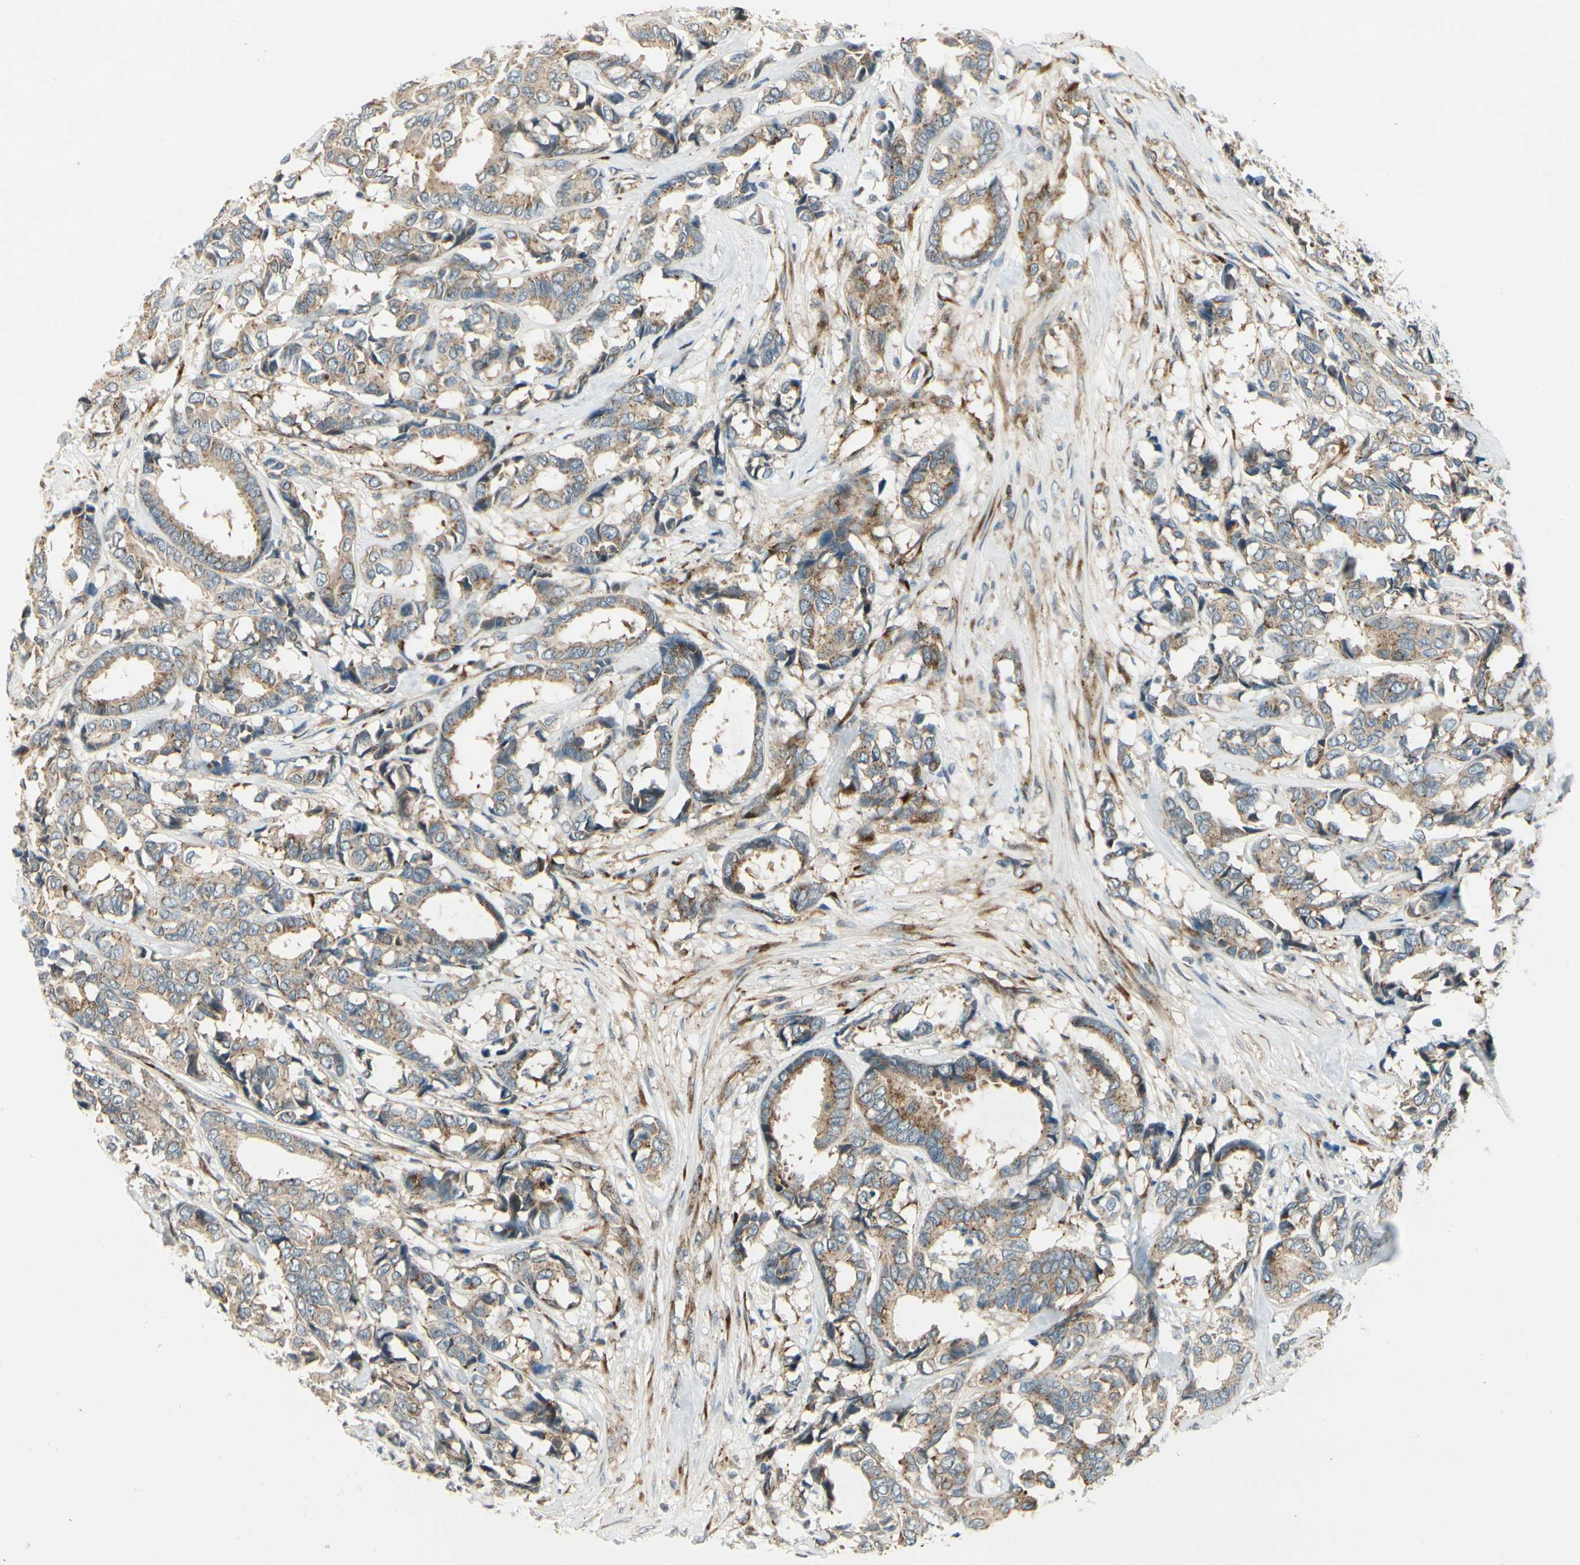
{"staining": {"intensity": "moderate", "quantity": ">75%", "location": "cytoplasmic/membranous"}, "tissue": "breast cancer", "cell_type": "Tumor cells", "image_type": "cancer", "snomed": [{"axis": "morphology", "description": "Duct carcinoma"}, {"axis": "topography", "description": "Breast"}], "caption": "Protein expression analysis of breast invasive ductal carcinoma demonstrates moderate cytoplasmic/membranous staining in about >75% of tumor cells.", "gene": "MANSC1", "patient": {"sex": "female", "age": 87}}